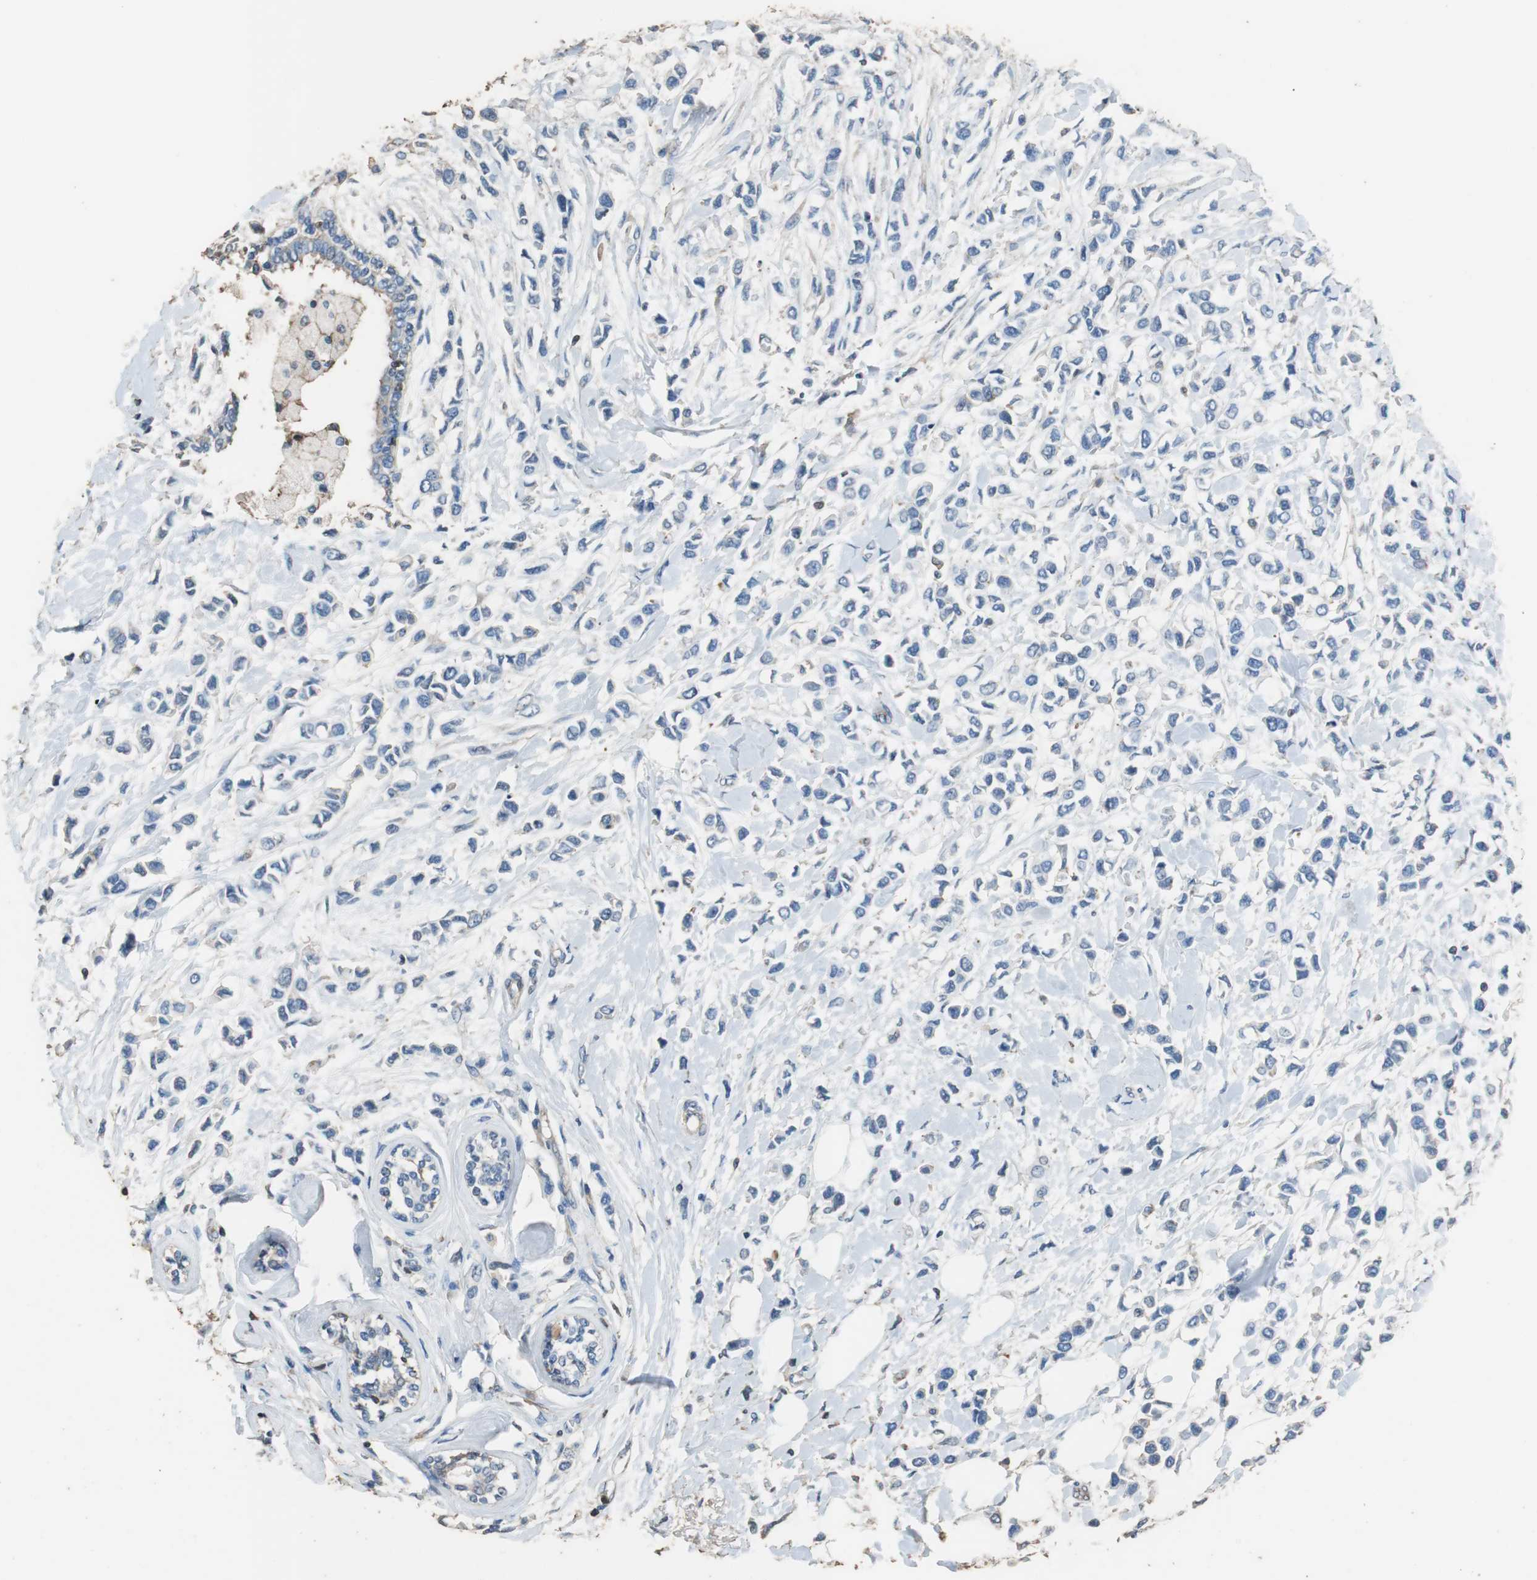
{"staining": {"intensity": "negative", "quantity": "none", "location": "none"}, "tissue": "breast cancer", "cell_type": "Tumor cells", "image_type": "cancer", "snomed": [{"axis": "morphology", "description": "Lobular carcinoma"}, {"axis": "topography", "description": "Breast"}], "caption": "This micrograph is of breast cancer stained with immunohistochemistry (IHC) to label a protein in brown with the nuclei are counter-stained blue. There is no expression in tumor cells.", "gene": "PRKRA", "patient": {"sex": "female", "age": 51}}